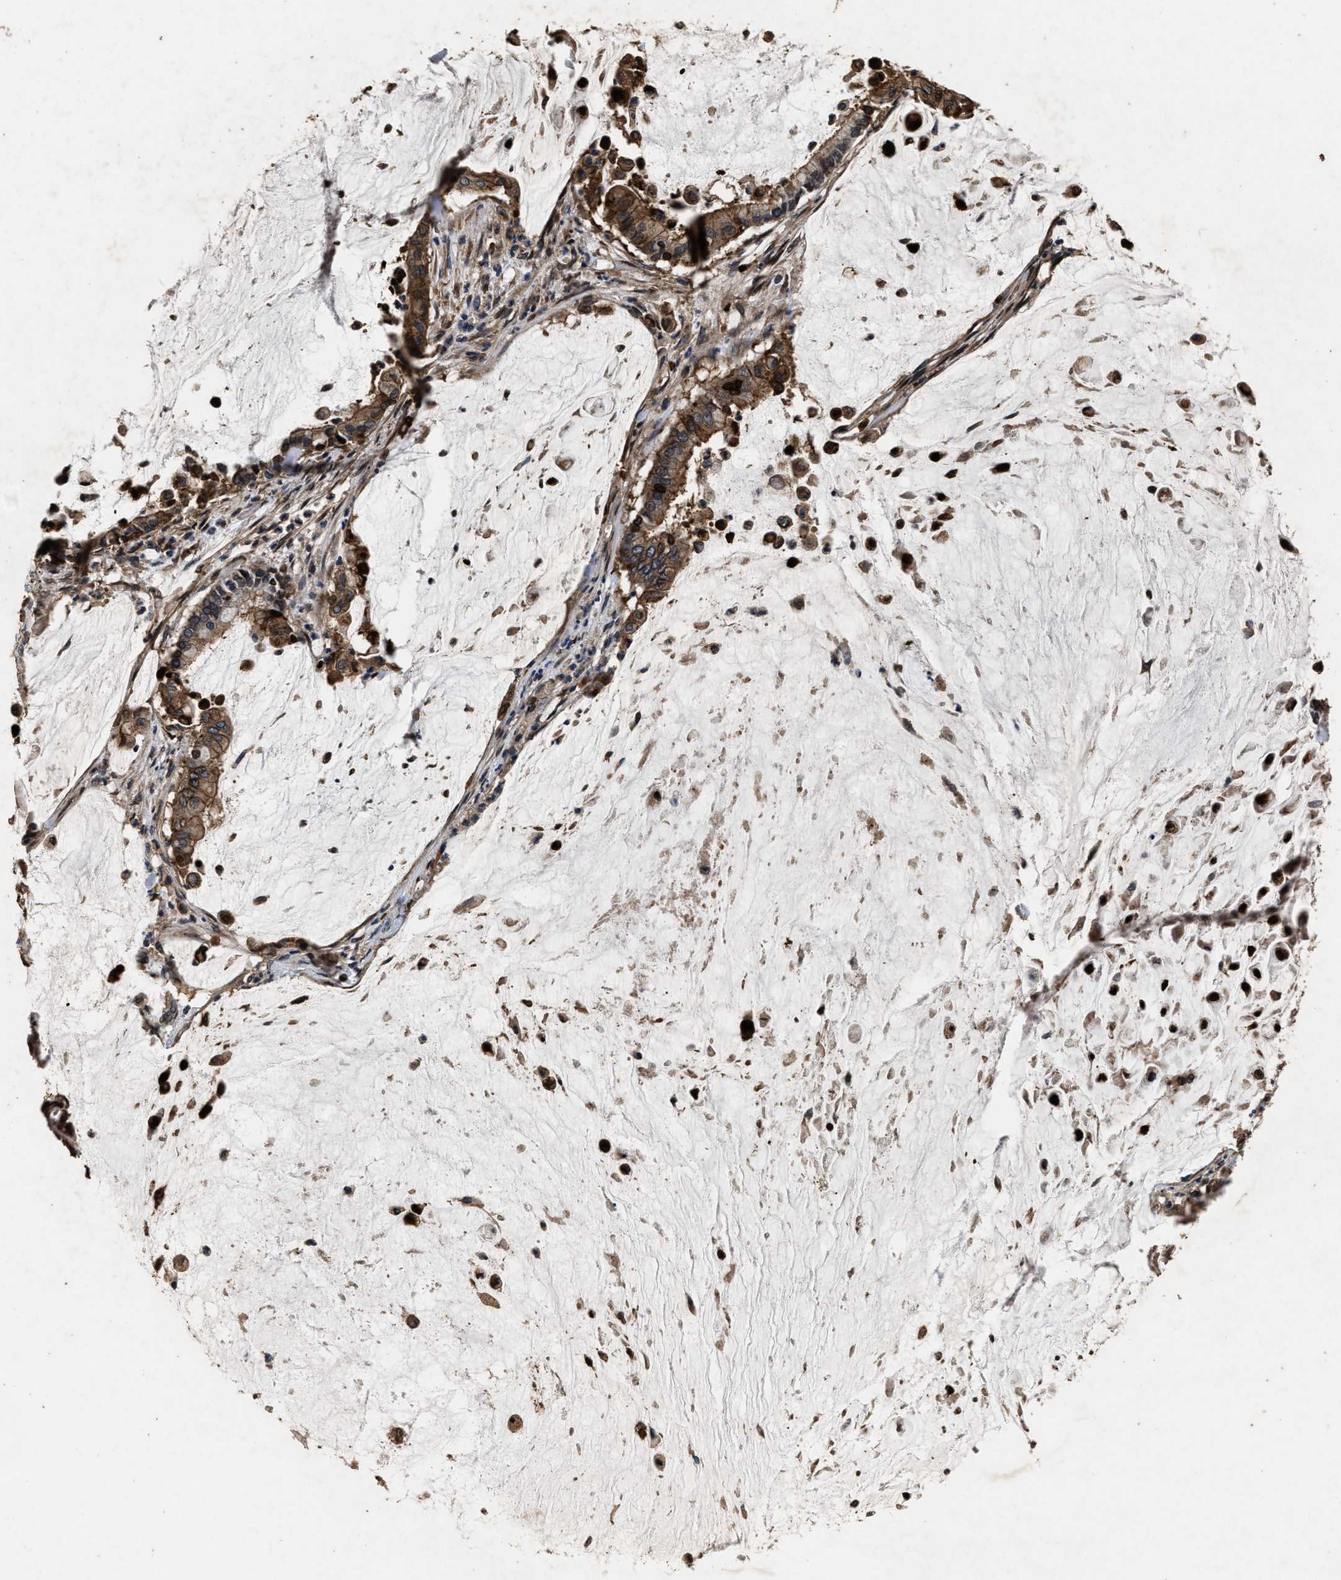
{"staining": {"intensity": "moderate", "quantity": ">75%", "location": "cytoplasmic/membranous"}, "tissue": "pancreatic cancer", "cell_type": "Tumor cells", "image_type": "cancer", "snomed": [{"axis": "morphology", "description": "Adenocarcinoma, NOS"}, {"axis": "topography", "description": "Pancreas"}], "caption": "Adenocarcinoma (pancreatic) stained for a protein exhibits moderate cytoplasmic/membranous positivity in tumor cells.", "gene": "ACCS", "patient": {"sex": "male", "age": 41}}